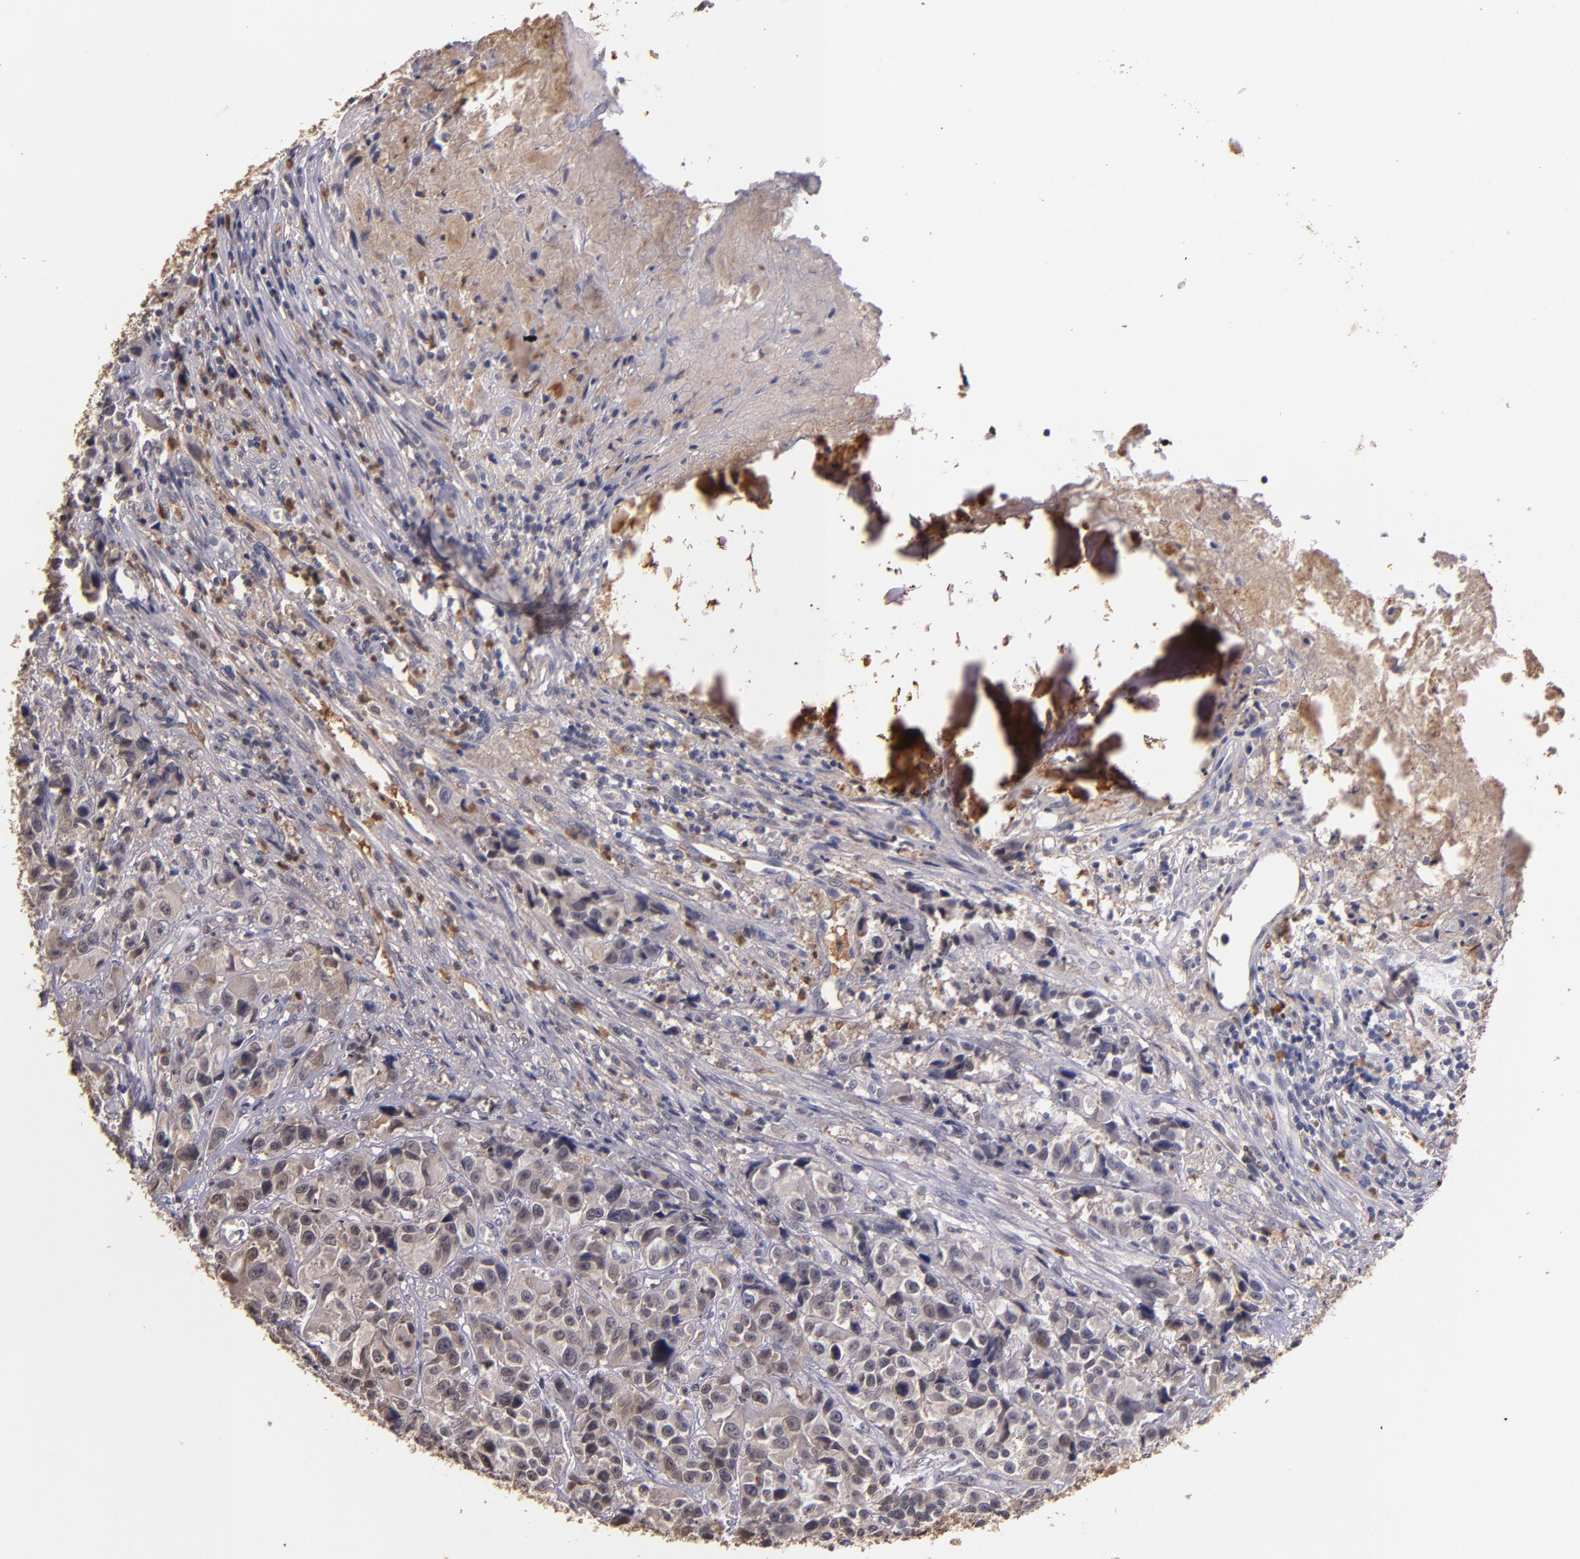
{"staining": {"intensity": "weak", "quantity": ">75%", "location": "cytoplasmic/membranous"}, "tissue": "urothelial cancer", "cell_type": "Tumor cells", "image_type": "cancer", "snomed": [{"axis": "morphology", "description": "Urothelial carcinoma, High grade"}, {"axis": "topography", "description": "Urinary bladder"}], "caption": "This photomicrograph shows IHC staining of human urothelial cancer, with low weak cytoplasmic/membranous staining in approximately >75% of tumor cells.", "gene": "PTS", "patient": {"sex": "female", "age": 81}}